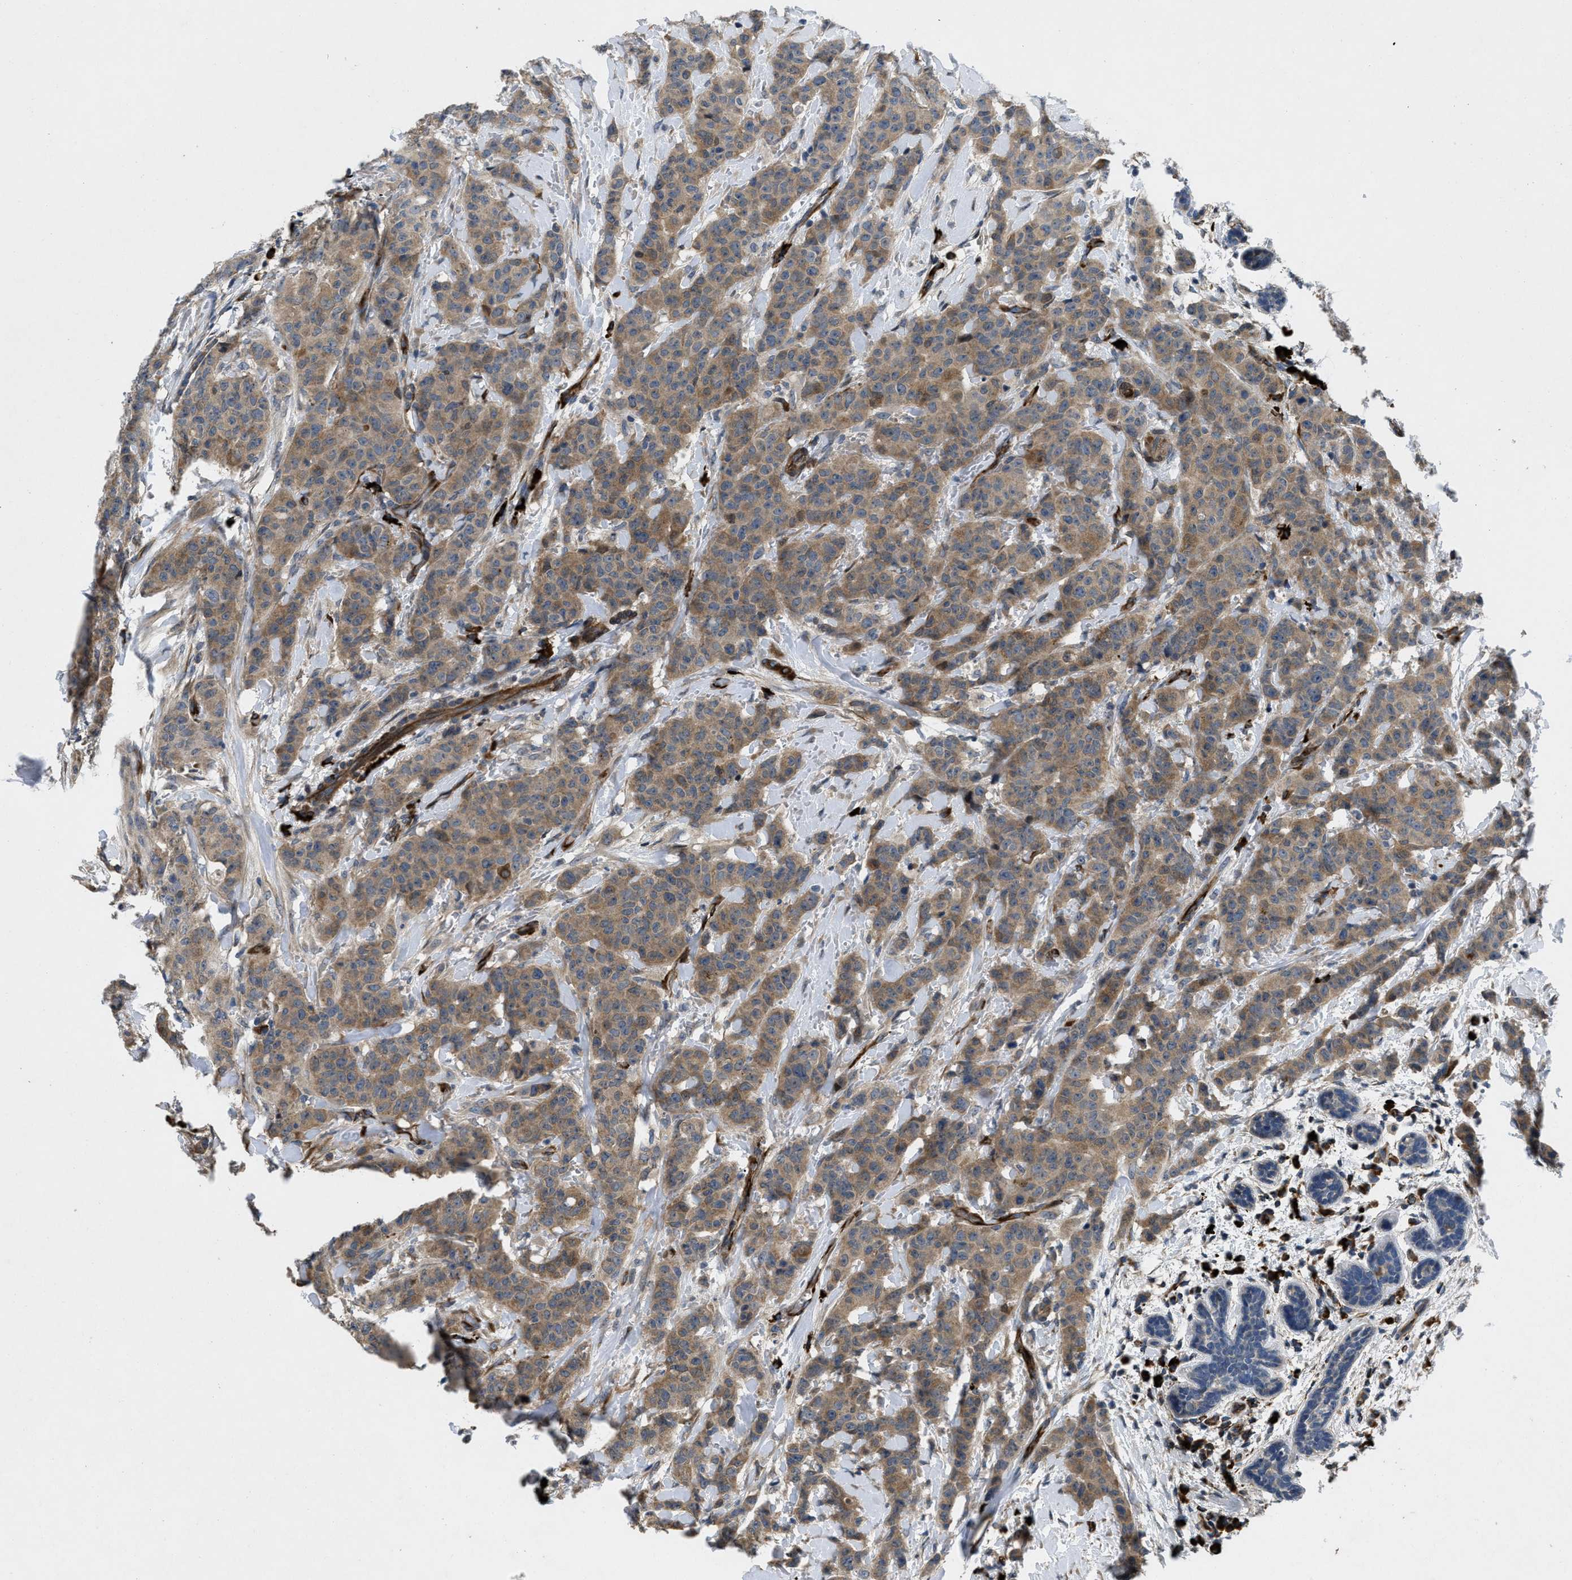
{"staining": {"intensity": "moderate", "quantity": ">75%", "location": "cytoplasmic/membranous"}, "tissue": "breast cancer", "cell_type": "Tumor cells", "image_type": "cancer", "snomed": [{"axis": "morphology", "description": "Normal tissue, NOS"}, {"axis": "morphology", "description": "Duct carcinoma"}, {"axis": "topography", "description": "Breast"}], "caption": "Moderate cytoplasmic/membranous positivity is appreciated in about >75% of tumor cells in breast cancer. (Brightfield microscopy of DAB IHC at high magnification).", "gene": "HSPA12B", "patient": {"sex": "female", "age": 40}}